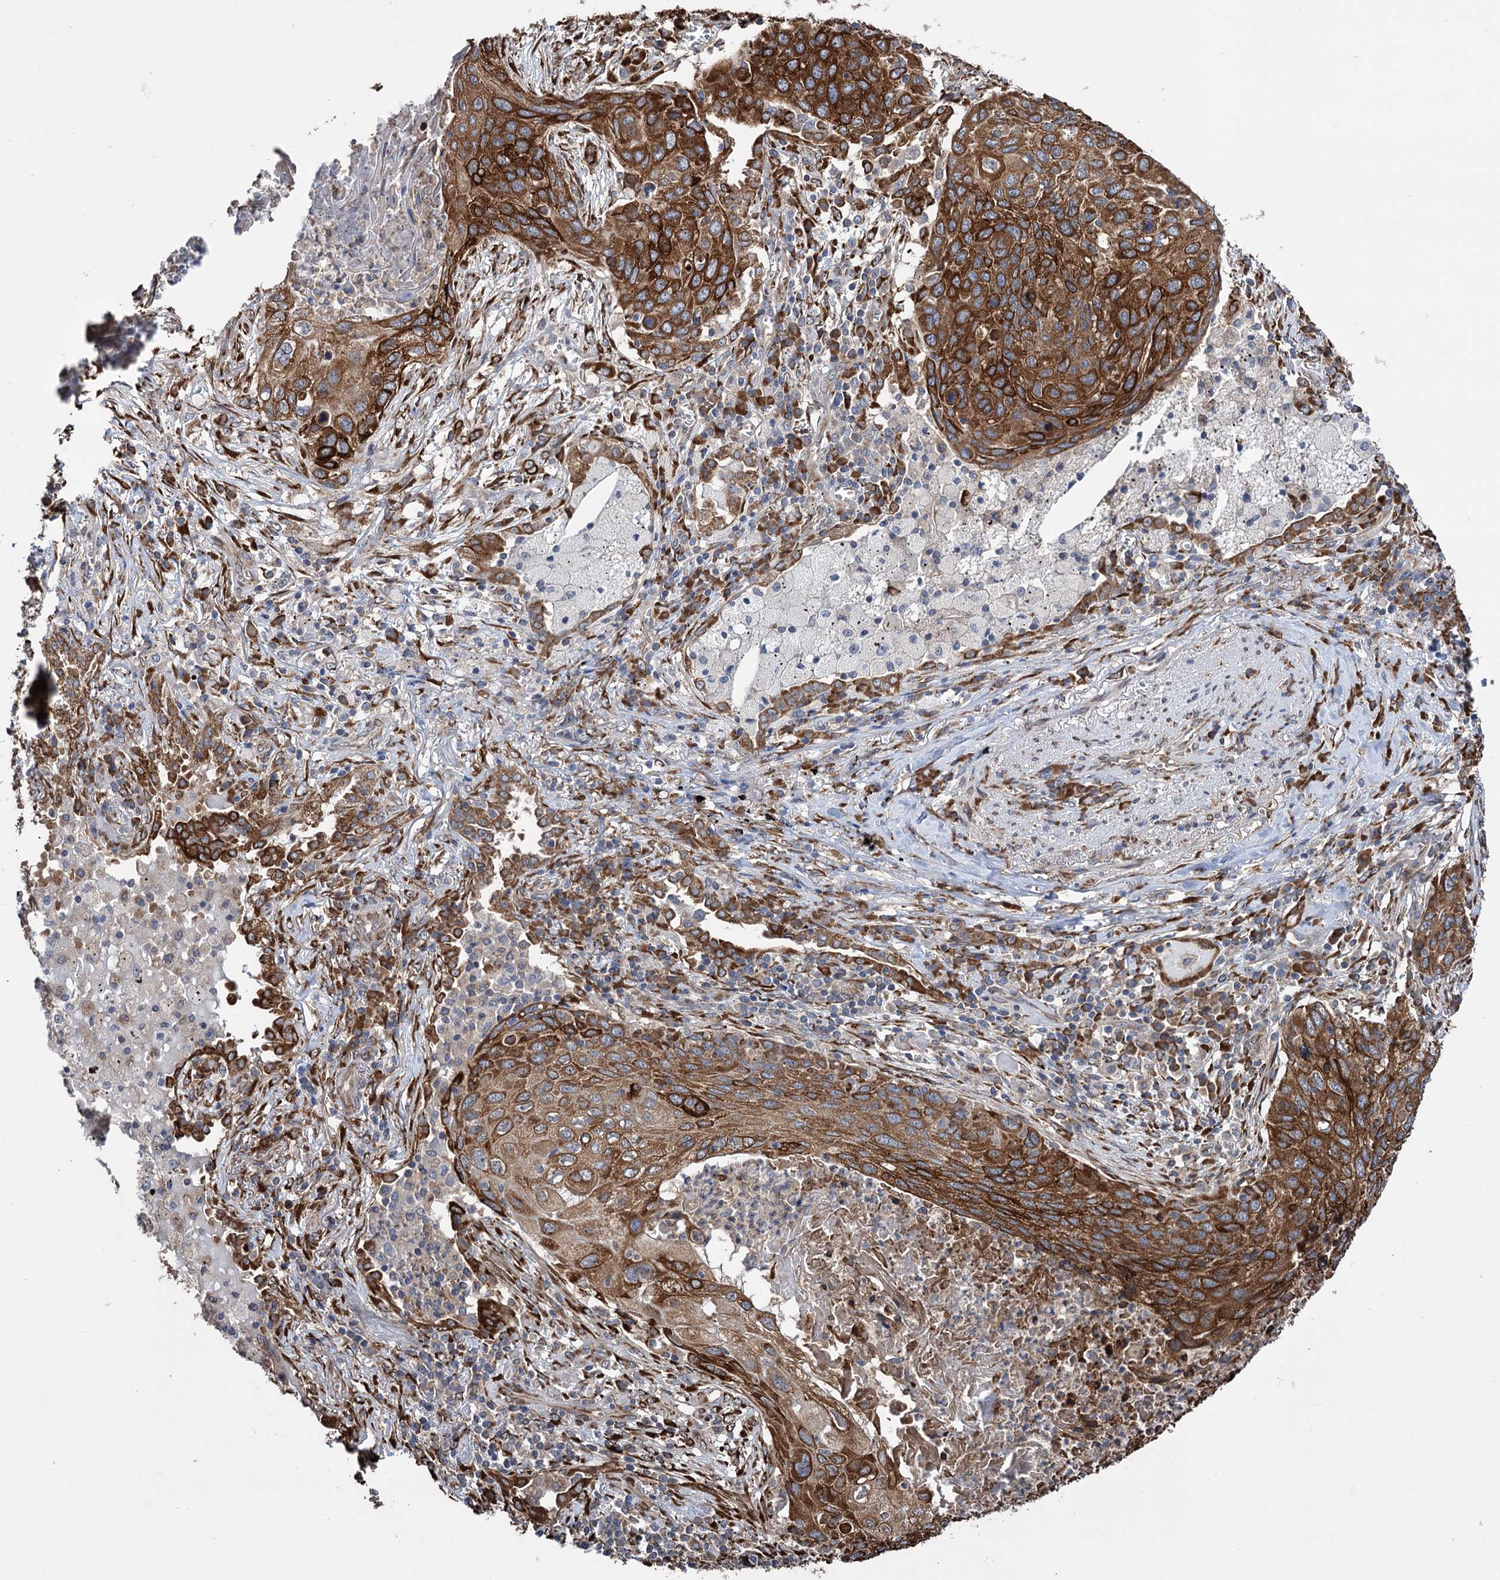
{"staining": {"intensity": "strong", "quantity": ">75%", "location": "cytoplasmic/membranous"}, "tissue": "lung cancer", "cell_type": "Tumor cells", "image_type": "cancer", "snomed": [{"axis": "morphology", "description": "Squamous cell carcinoma, NOS"}, {"axis": "topography", "description": "Lung"}], "caption": "Immunohistochemistry (IHC) (DAB (3,3'-diaminobenzidine)) staining of lung cancer shows strong cytoplasmic/membranous protein staining in approximately >75% of tumor cells.", "gene": "CDAN1", "patient": {"sex": "female", "age": 63}}